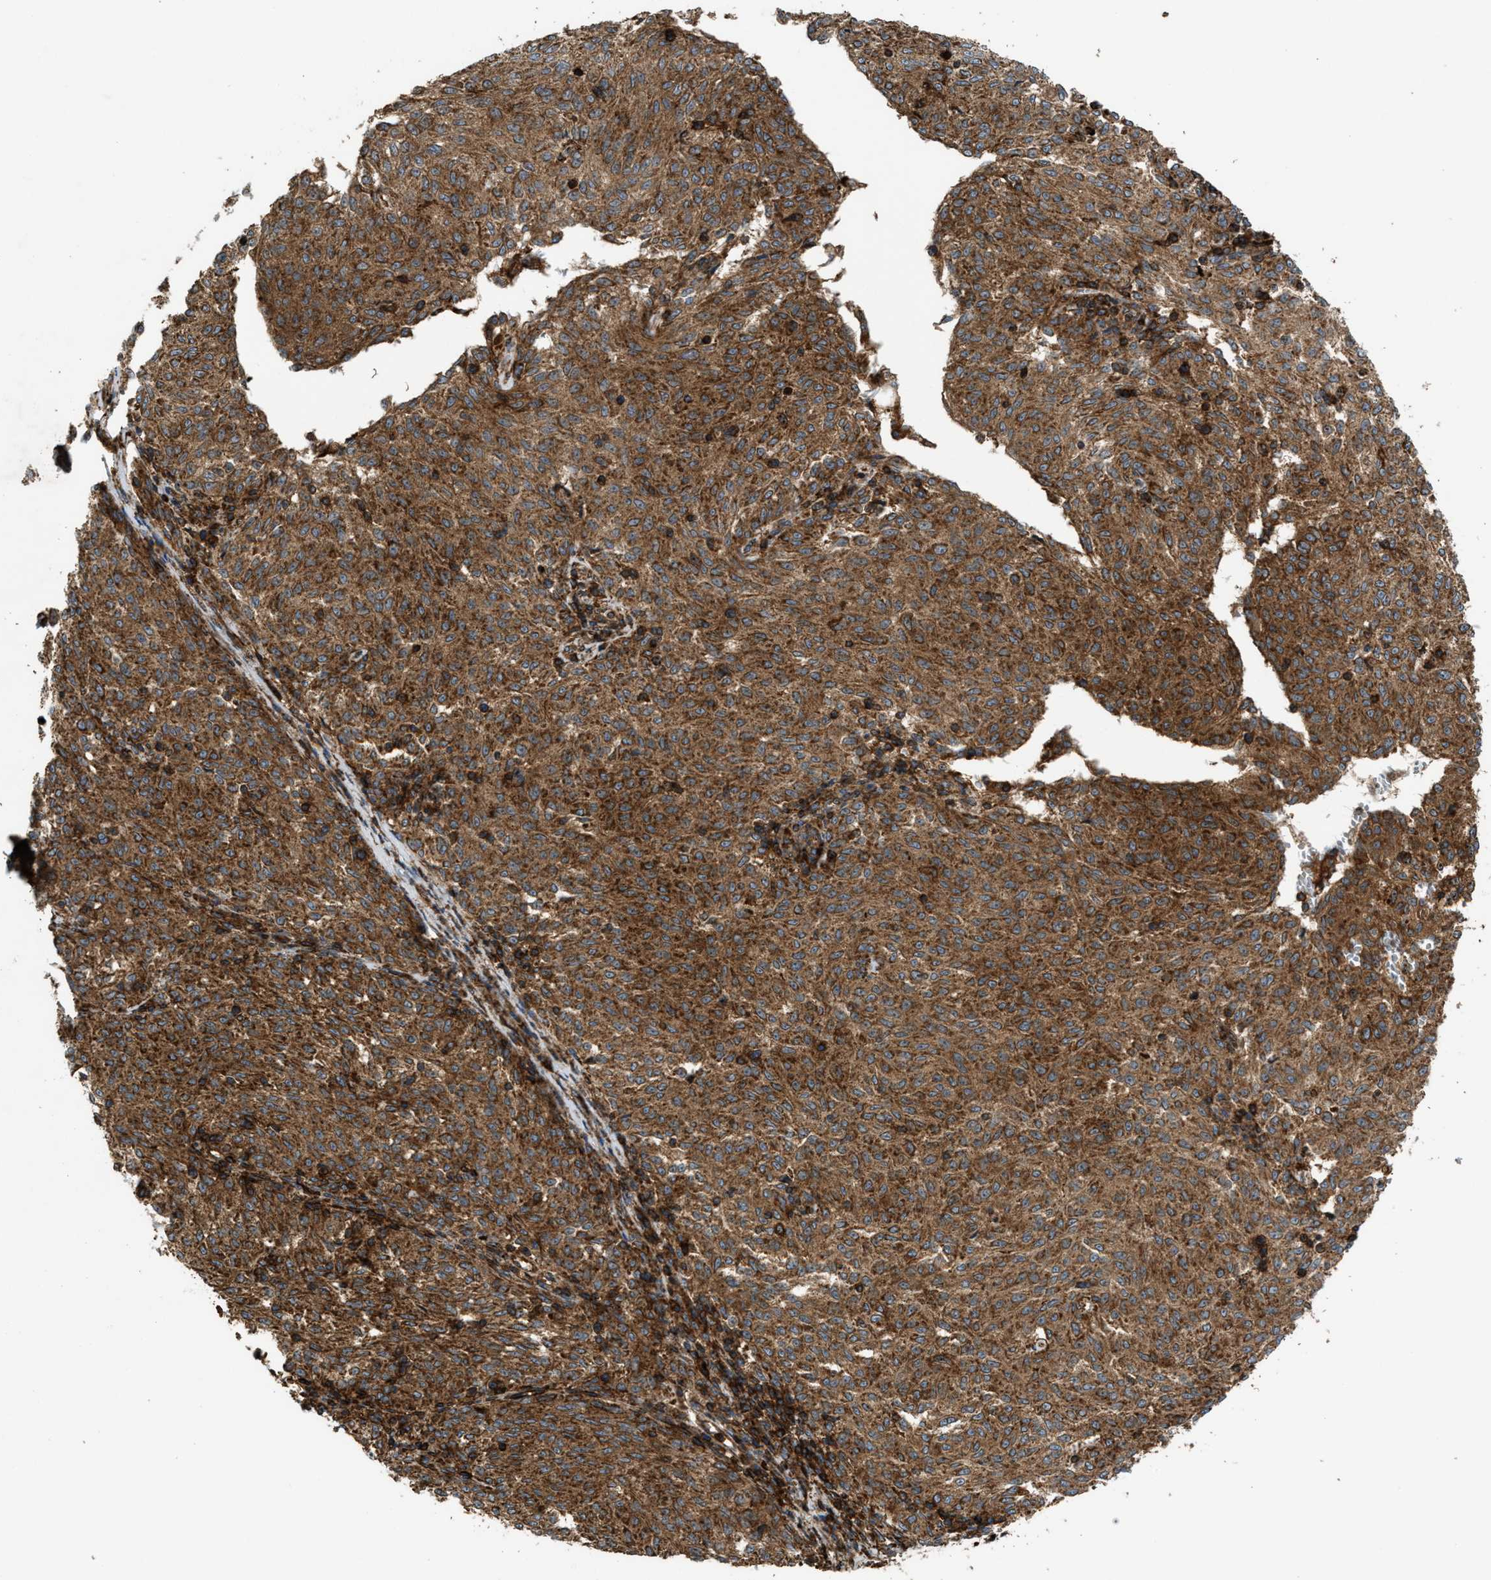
{"staining": {"intensity": "moderate", "quantity": ">75%", "location": "cytoplasmic/membranous"}, "tissue": "melanoma", "cell_type": "Tumor cells", "image_type": "cancer", "snomed": [{"axis": "morphology", "description": "Malignant melanoma, NOS"}, {"axis": "topography", "description": "Skin"}], "caption": "IHC (DAB (3,3'-diaminobenzidine)) staining of malignant melanoma displays moderate cytoplasmic/membranous protein positivity in approximately >75% of tumor cells. (DAB (3,3'-diaminobenzidine) IHC, brown staining for protein, blue staining for nuclei).", "gene": "EGLN1", "patient": {"sex": "female", "age": 72}}